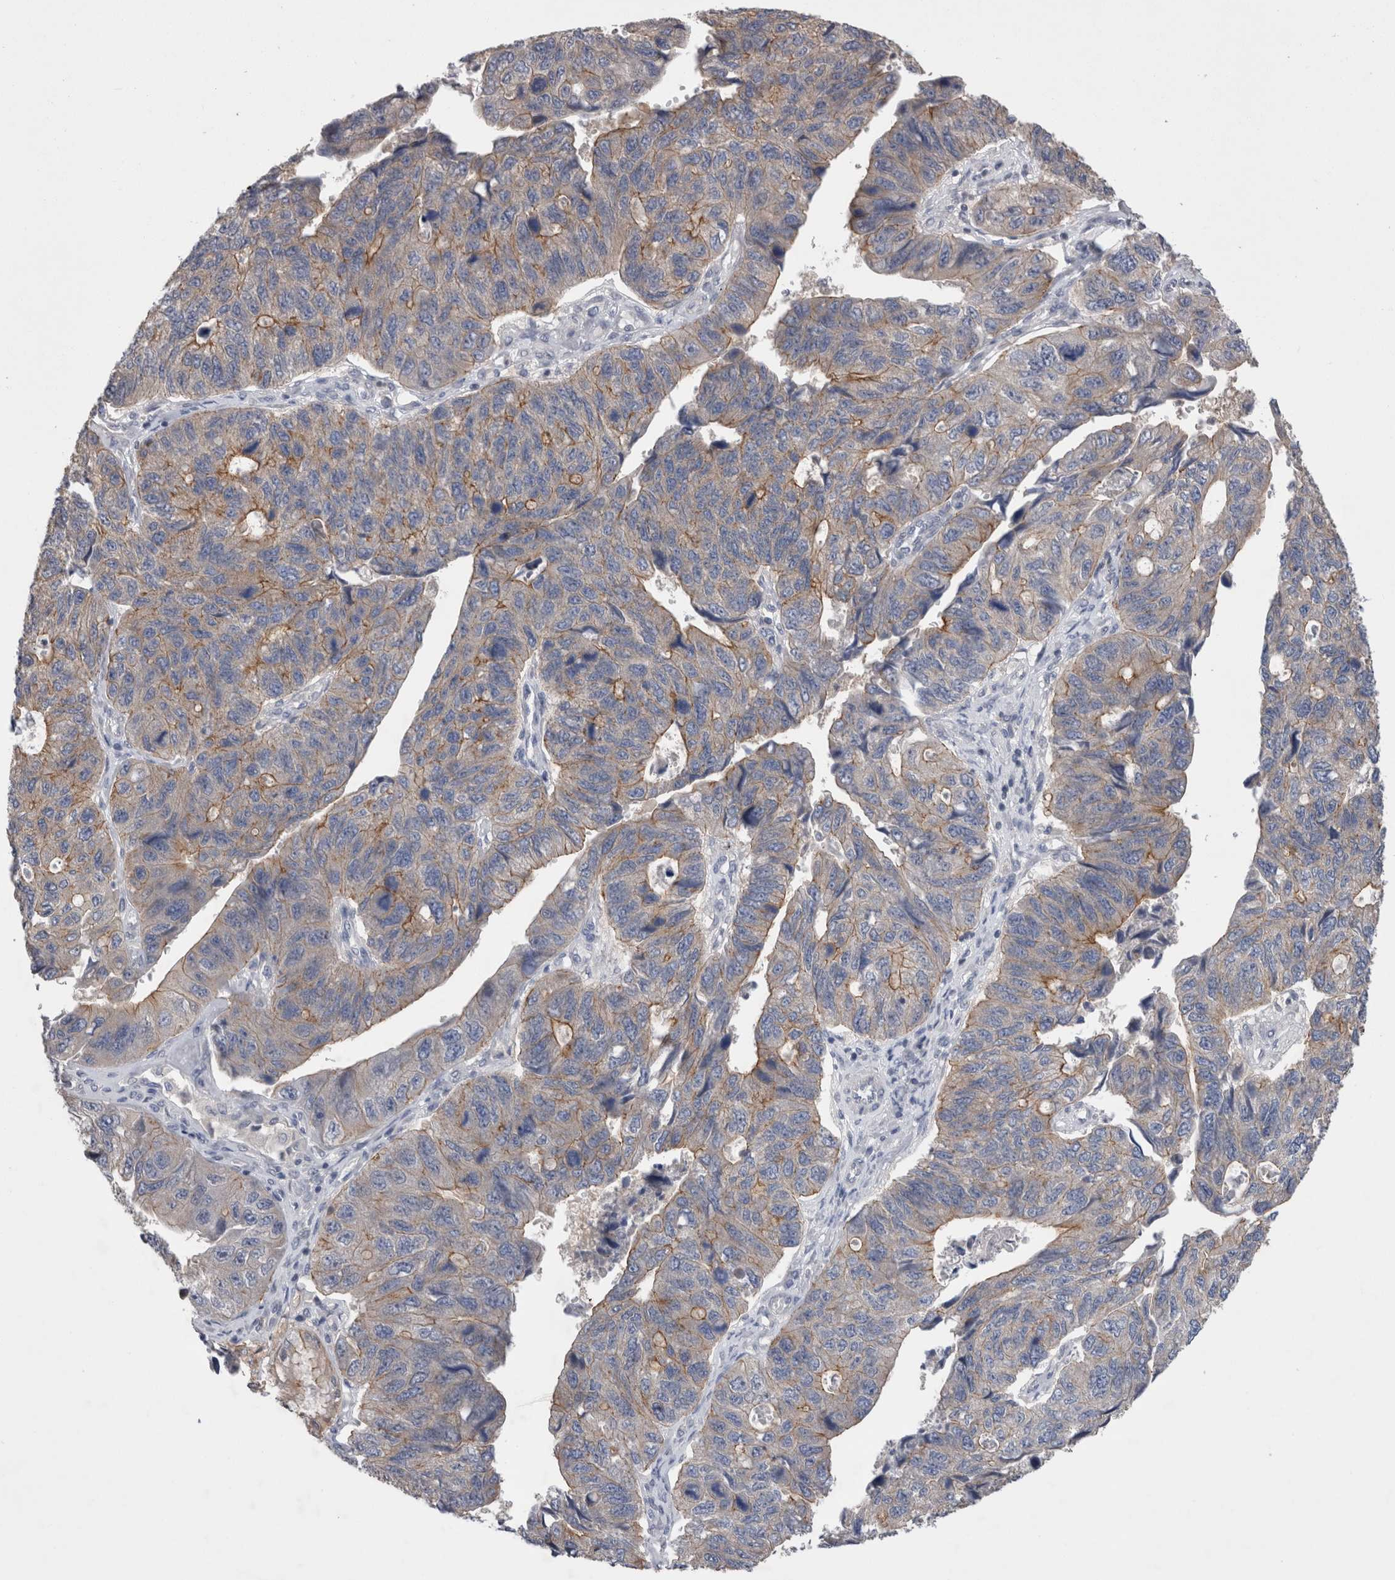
{"staining": {"intensity": "moderate", "quantity": "25%-75%", "location": "cytoplasmic/membranous"}, "tissue": "stomach cancer", "cell_type": "Tumor cells", "image_type": "cancer", "snomed": [{"axis": "morphology", "description": "Adenocarcinoma, NOS"}, {"axis": "topography", "description": "Stomach"}], "caption": "The immunohistochemical stain highlights moderate cytoplasmic/membranous expression in tumor cells of stomach cancer tissue.", "gene": "OTOR", "patient": {"sex": "male", "age": 59}}